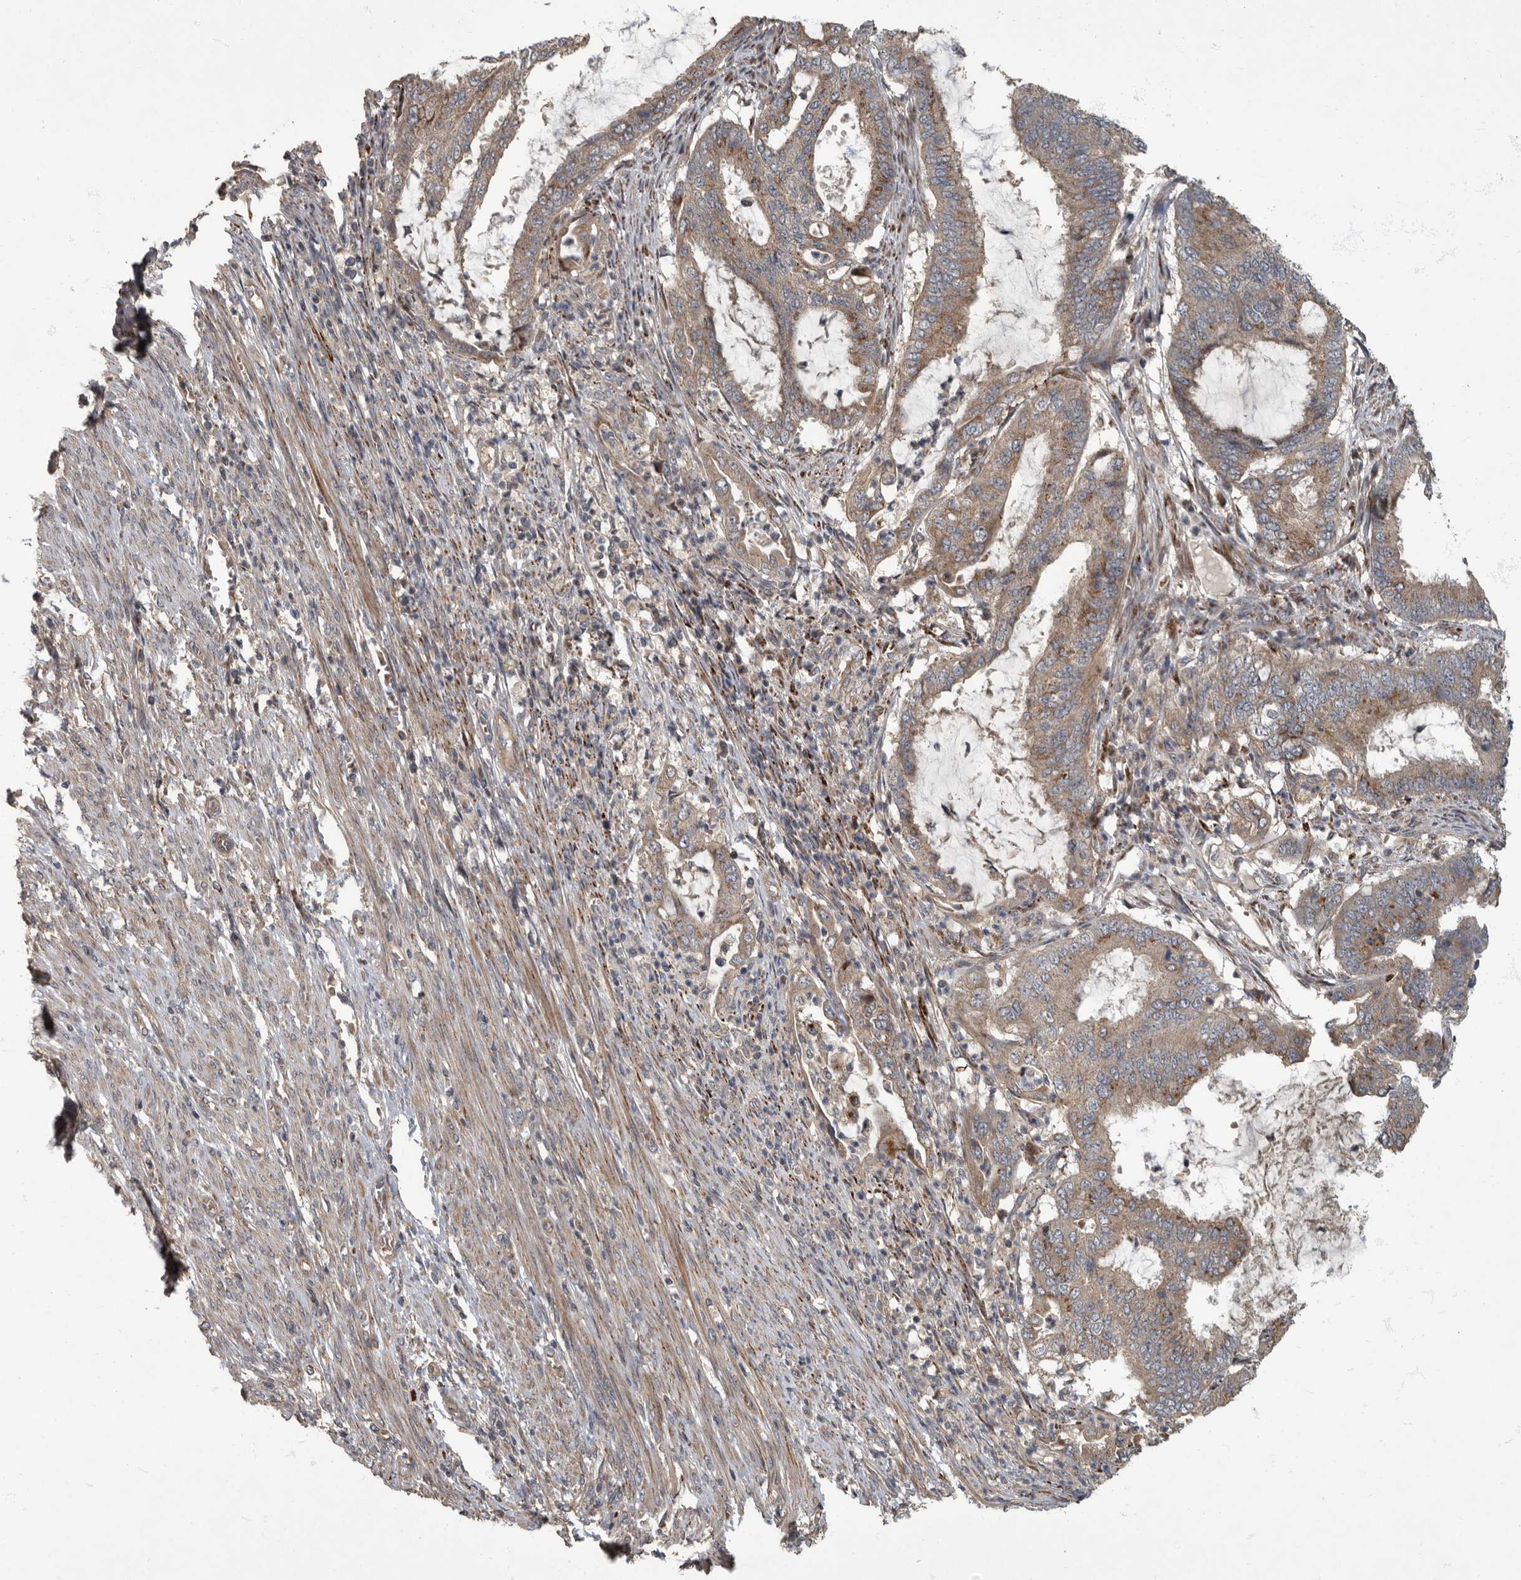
{"staining": {"intensity": "moderate", "quantity": "25%-75%", "location": "cytoplasmic/membranous"}, "tissue": "endometrial cancer", "cell_type": "Tumor cells", "image_type": "cancer", "snomed": [{"axis": "morphology", "description": "Adenocarcinoma, NOS"}, {"axis": "topography", "description": "Endometrium"}], "caption": "Protein staining demonstrates moderate cytoplasmic/membranous expression in about 25%-75% of tumor cells in endometrial adenocarcinoma. (Brightfield microscopy of DAB IHC at high magnification).", "gene": "IQCK", "patient": {"sex": "female", "age": 51}}